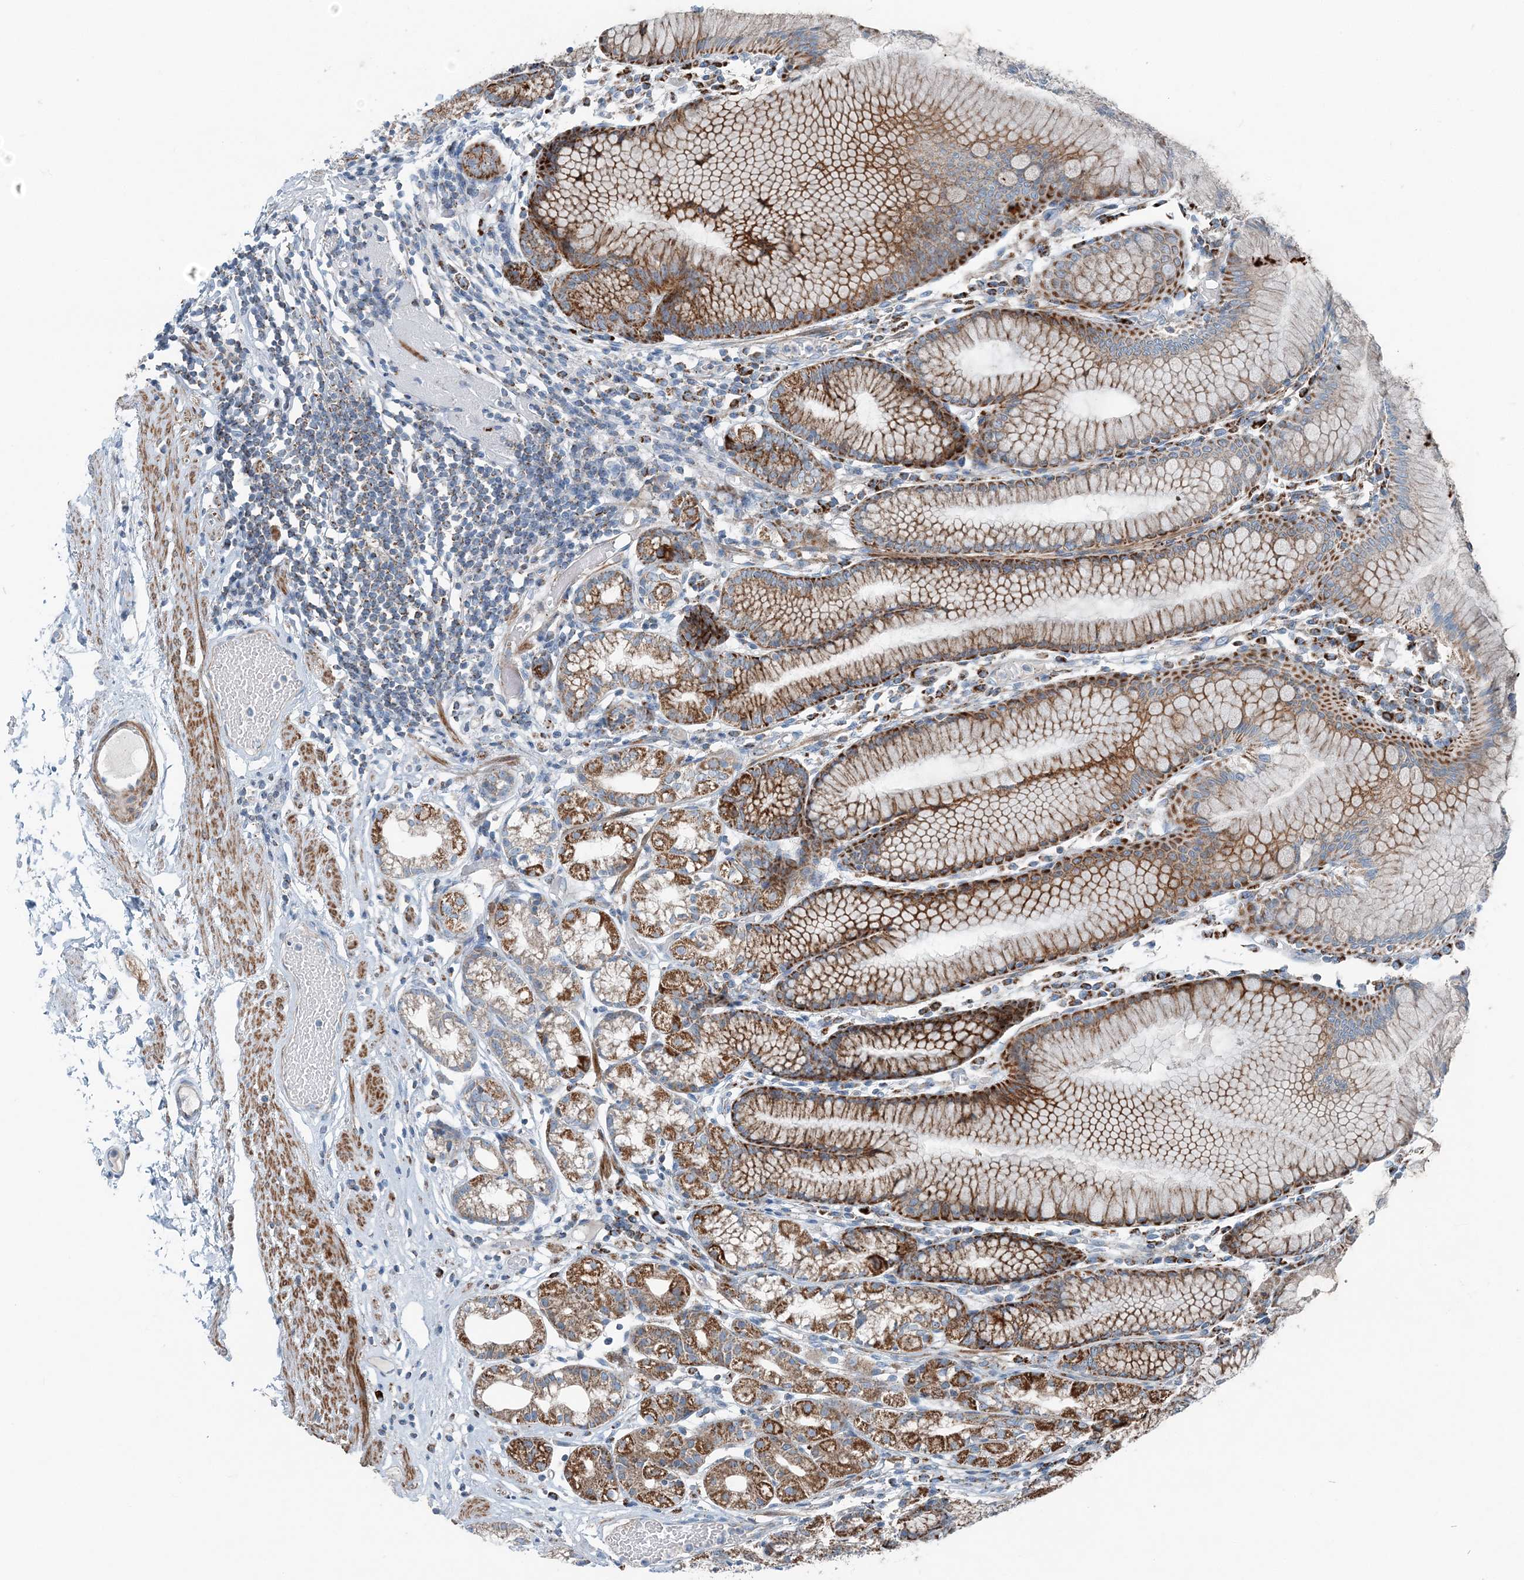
{"staining": {"intensity": "strong", "quantity": "25%-75%", "location": "cytoplasmic/membranous"}, "tissue": "stomach", "cell_type": "Glandular cells", "image_type": "normal", "snomed": [{"axis": "morphology", "description": "Normal tissue, NOS"}, {"axis": "topography", "description": "Stomach"}], "caption": "IHC of unremarkable stomach displays high levels of strong cytoplasmic/membranous positivity in about 25%-75% of glandular cells. (DAB IHC, brown staining for protein, blue staining for nuclei).", "gene": "INTU", "patient": {"sex": "female", "age": 57}}